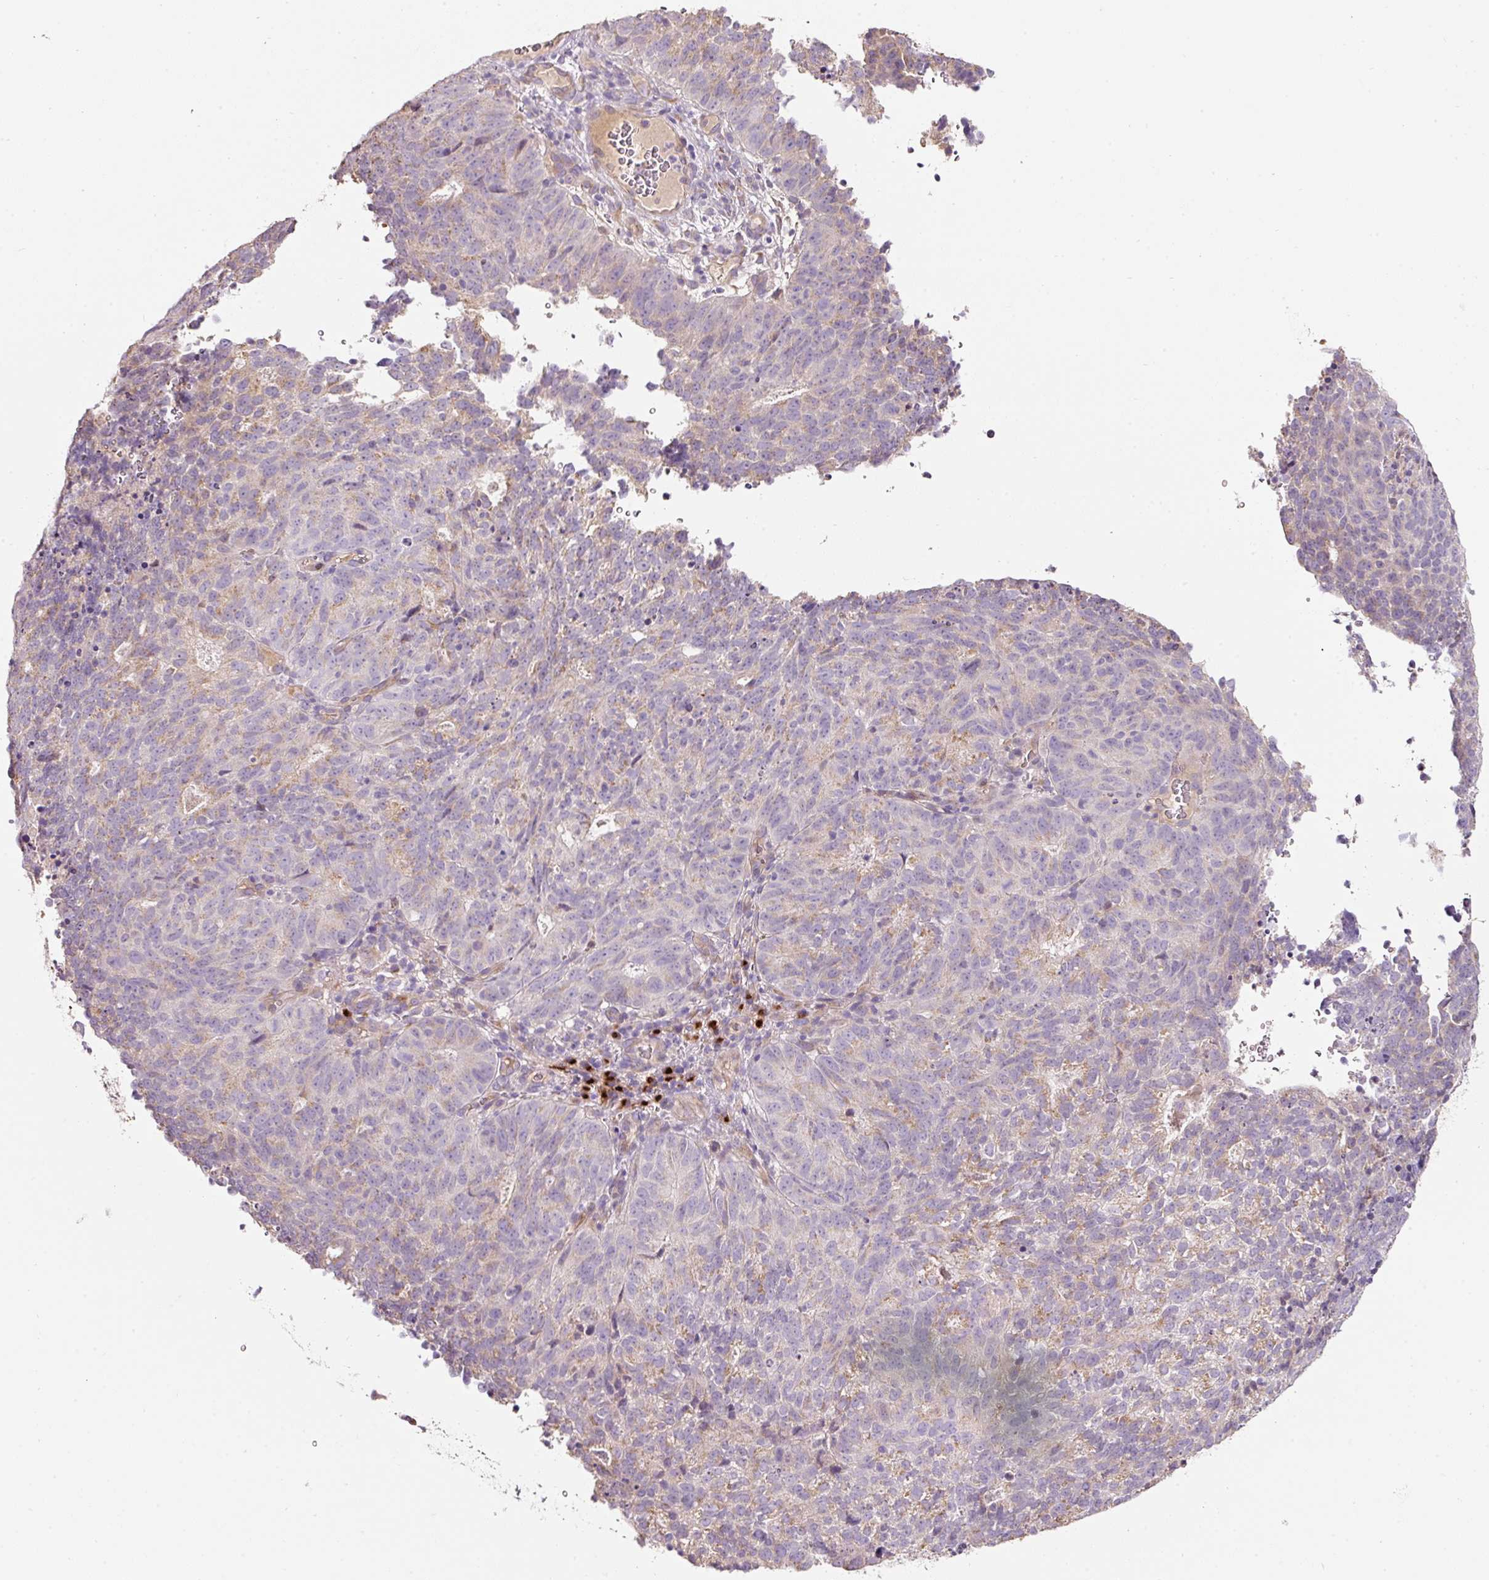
{"staining": {"intensity": "weak", "quantity": "<25%", "location": "cytoplasmic/membranous"}, "tissue": "cervical cancer", "cell_type": "Tumor cells", "image_type": "cancer", "snomed": [{"axis": "morphology", "description": "Adenocarcinoma, NOS"}, {"axis": "topography", "description": "Cervix"}], "caption": "Adenocarcinoma (cervical) was stained to show a protein in brown. There is no significant positivity in tumor cells. Brightfield microscopy of immunohistochemistry (IHC) stained with DAB (brown) and hematoxylin (blue), captured at high magnification.", "gene": "NBPF11", "patient": {"sex": "female", "age": 38}}